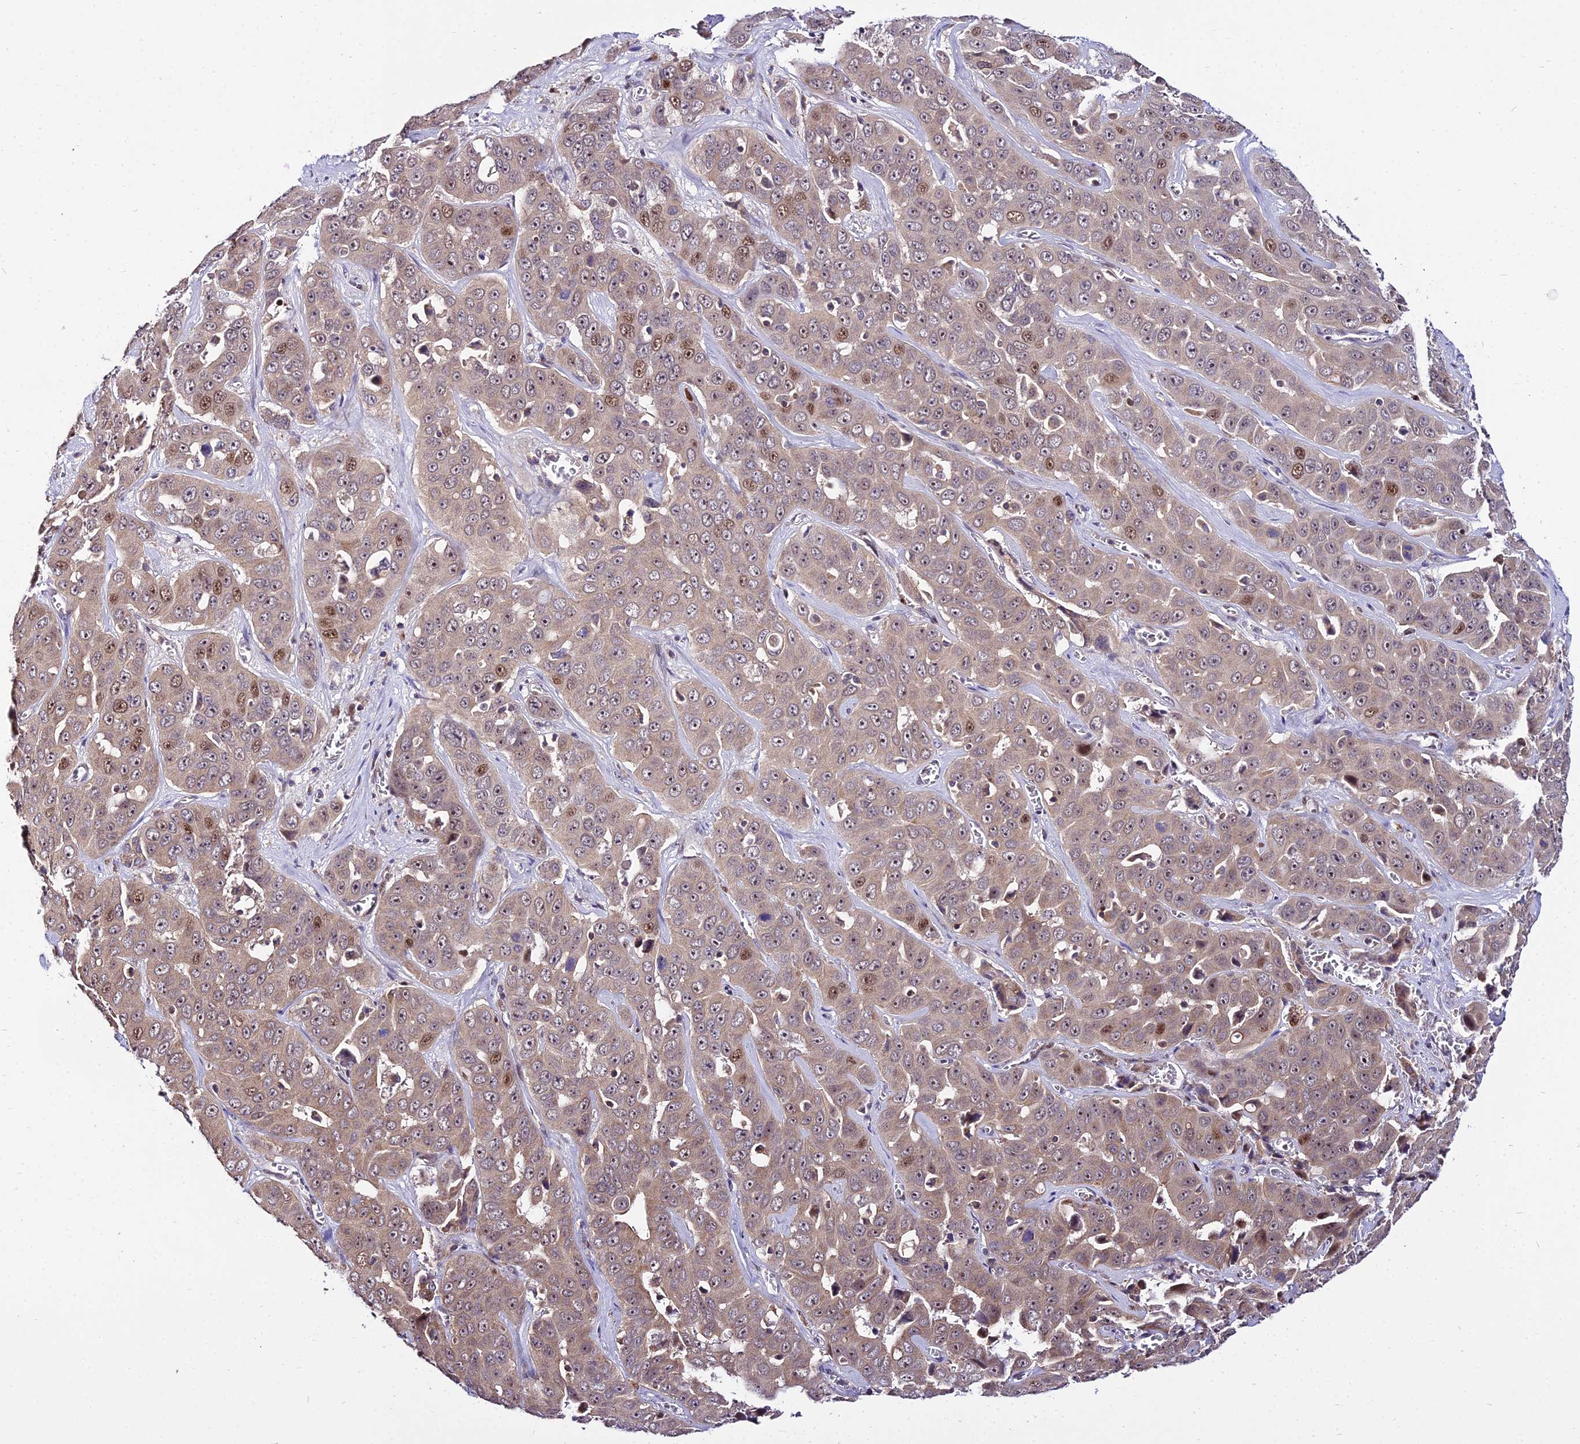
{"staining": {"intensity": "weak", "quantity": ">75%", "location": "cytoplasmic/membranous,nuclear"}, "tissue": "liver cancer", "cell_type": "Tumor cells", "image_type": "cancer", "snomed": [{"axis": "morphology", "description": "Cholangiocarcinoma"}, {"axis": "topography", "description": "Liver"}], "caption": "Human liver cancer (cholangiocarcinoma) stained for a protein (brown) demonstrates weak cytoplasmic/membranous and nuclear positive positivity in approximately >75% of tumor cells.", "gene": "CIB3", "patient": {"sex": "female", "age": 52}}